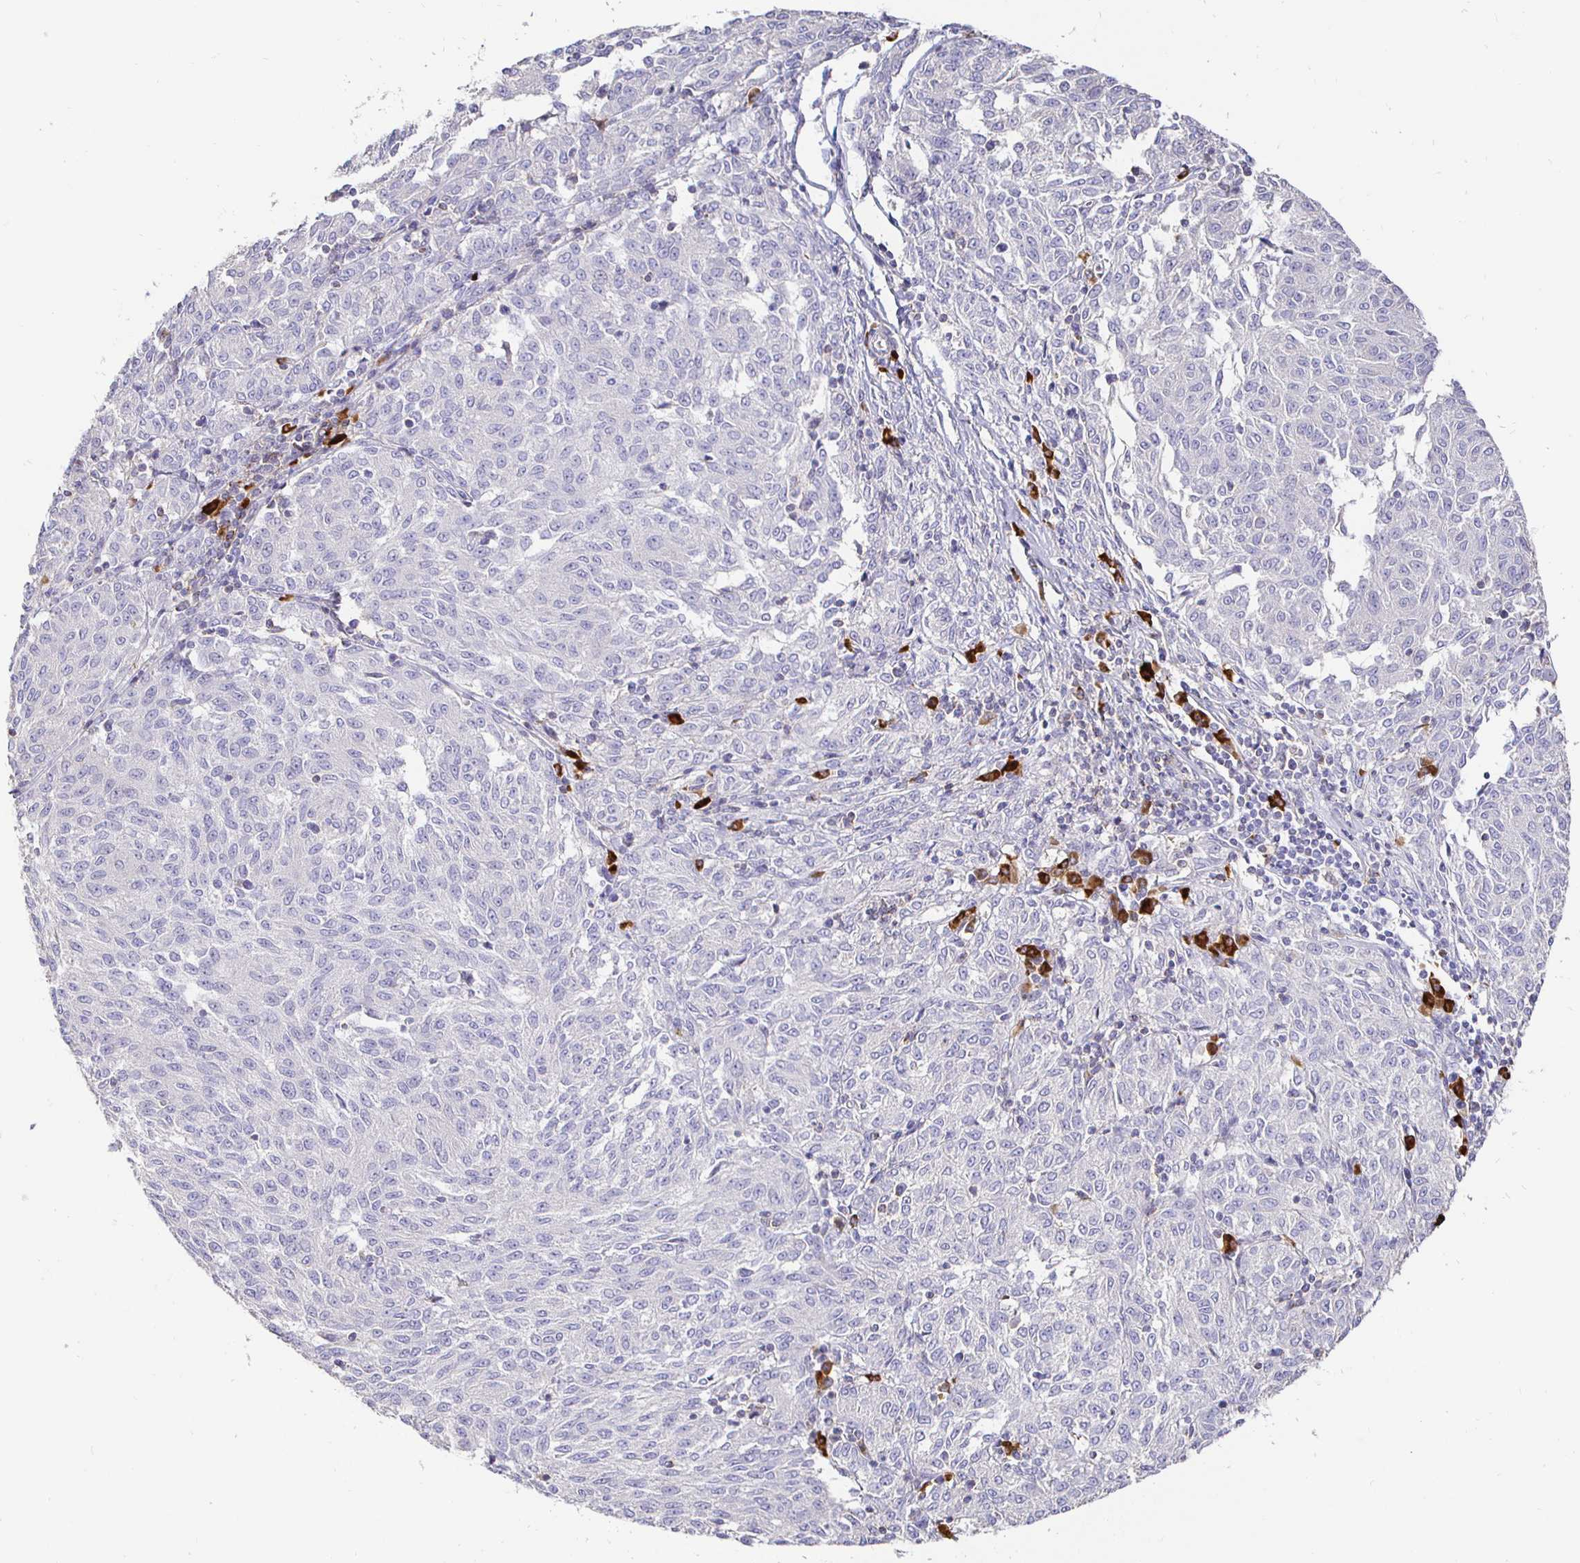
{"staining": {"intensity": "negative", "quantity": "none", "location": "none"}, "tissue": "melanoma", "cell_type": "Tumor cells", "image_type": "cancer", "snomed": [{"axis": "morphology", "description": "Malignant melanoma, NOS"}, {"axis": "topography", "description": "Skin"}], "caption": "High power microscopy micrograph of an IHC photomicrograph of malignant melanoma, revealing no significant staining in tumor cells.", "gene": "CXCR3", "patient": {"sex": "female", "age": 72}}